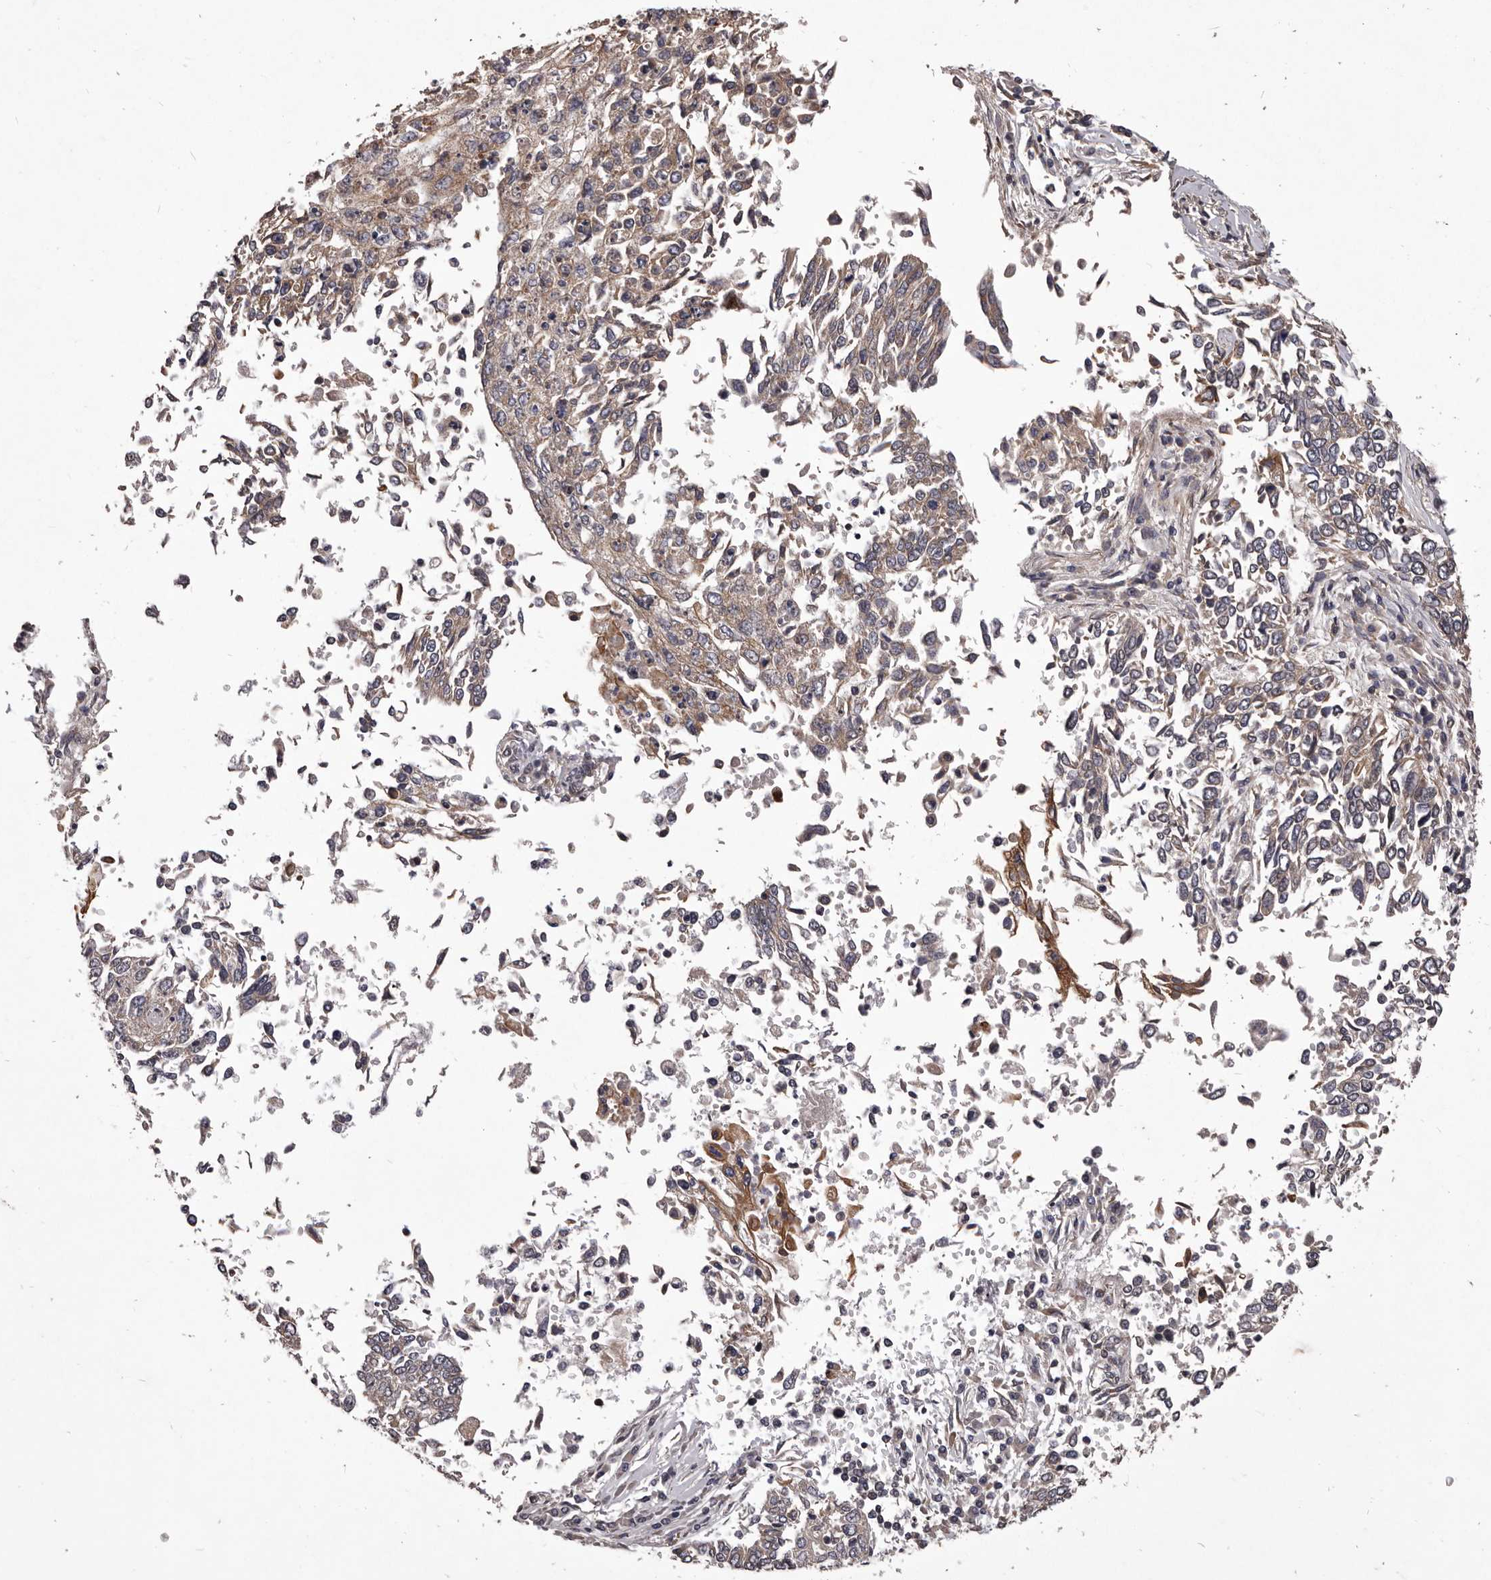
{"staining": {"intensity": "weak", "quantity": "25%-75%", "location": "cytoplasmic/membranous"}, "tissue": "lung cancer", "cell_type": "Tumor cells", "image_type": "cancer", "snomed": [{"axis": "morphology", "description": "Normal tissue, NOS"}, {"axis": "morphology", "description": "Squamous cell carcinoma, NOS"}, {"axis": "topography", "description": "Cartilage tissue"}, {"axis": "topography", "description": "Bronchus"}, {"axis": "topography", "description": "Lung"}, {"axis": "topography", "description": "Peripheral nerve tissue"}], "caption": "DAB (3,3'-diaminobenzidine) immunohistochemical staining of human lung cancer reveals weak cytoplasmic/membranous protein positivity in approximately 25%-75% of tumor cells.", "gene": "CELF3", "patient": {"sex": "female", "age": 49}}